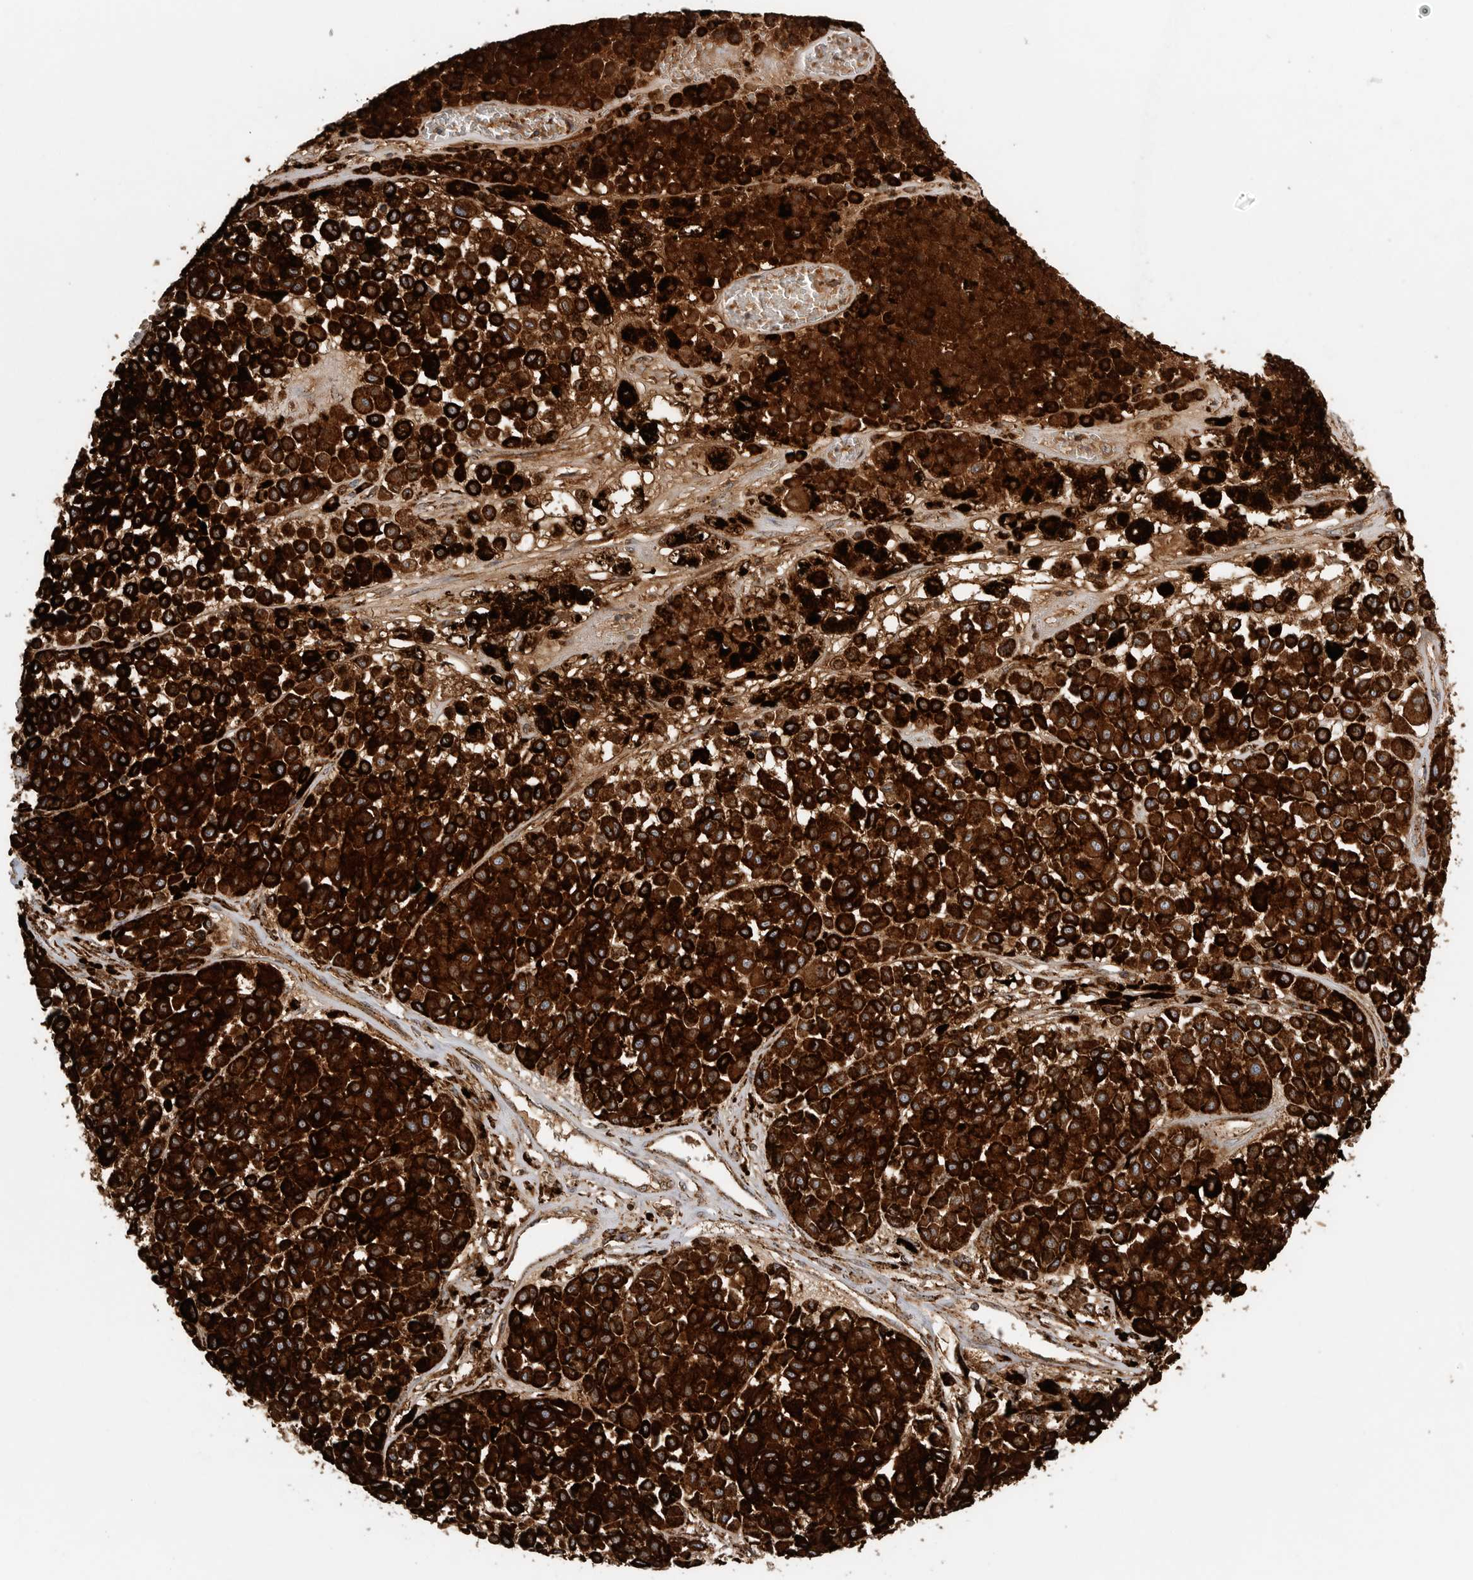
{"staining": {"intensity": "strong", "quantity": ">75%", "location": "cytoplasmic/membranous"}, "tissue": "melanoma", "cell_type": "Tumor cells", "image_type": "cancer", "snomed": [{"axis": "morphology", "description": "Malignant melanoma, Metastatic site"}, {"axis": "topography", "description": "Soft tissue"}], "caption": "There is high levels of strong cytoplasmic/membranous positivity in tumor cells of melanoma, as demonstrated by immunohistochemical staining (brown color).", "gene": "GALNS", "patient": {"sex": "male", "age": 41}}